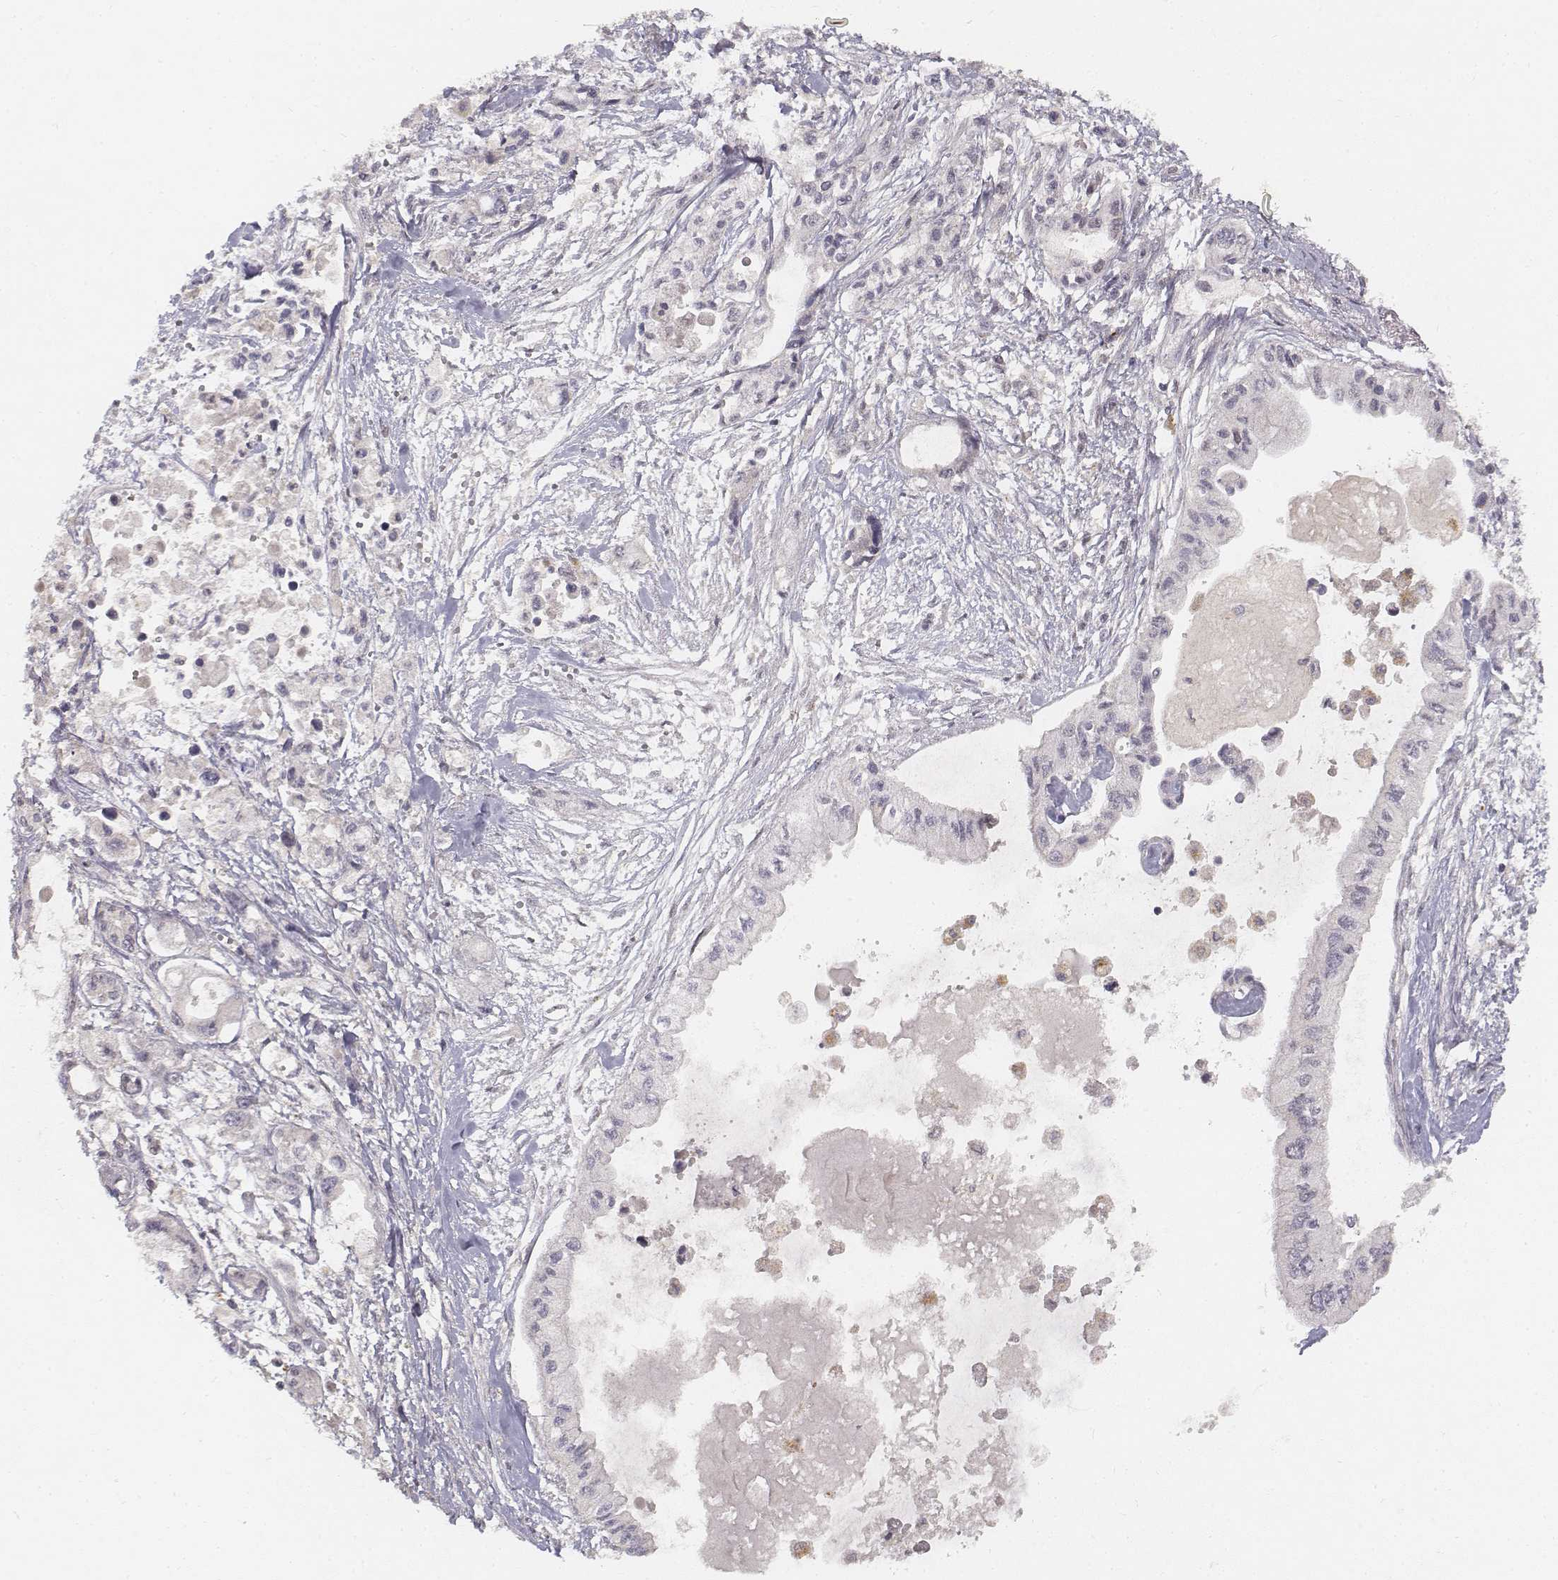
{"staining": {"intensity": "negative", "quantity": "none", "location": "none"}, "tissue": "pancreatic cancer", "cell_type": "Tumor cells", "image_type": "cancer", "snomed": [{"axis": "morphology", "description": "Adenocarcinoma, NOS"}, {"axis": "topography", "description": "Pancreas"}], "caption": "This is an IHC micrograph of human pancreatic cancer (adenocarcinoma). There is no staining in tumor cells.", "gene": "FANCD2", "patient": {"sex": "female", "age": 61}}